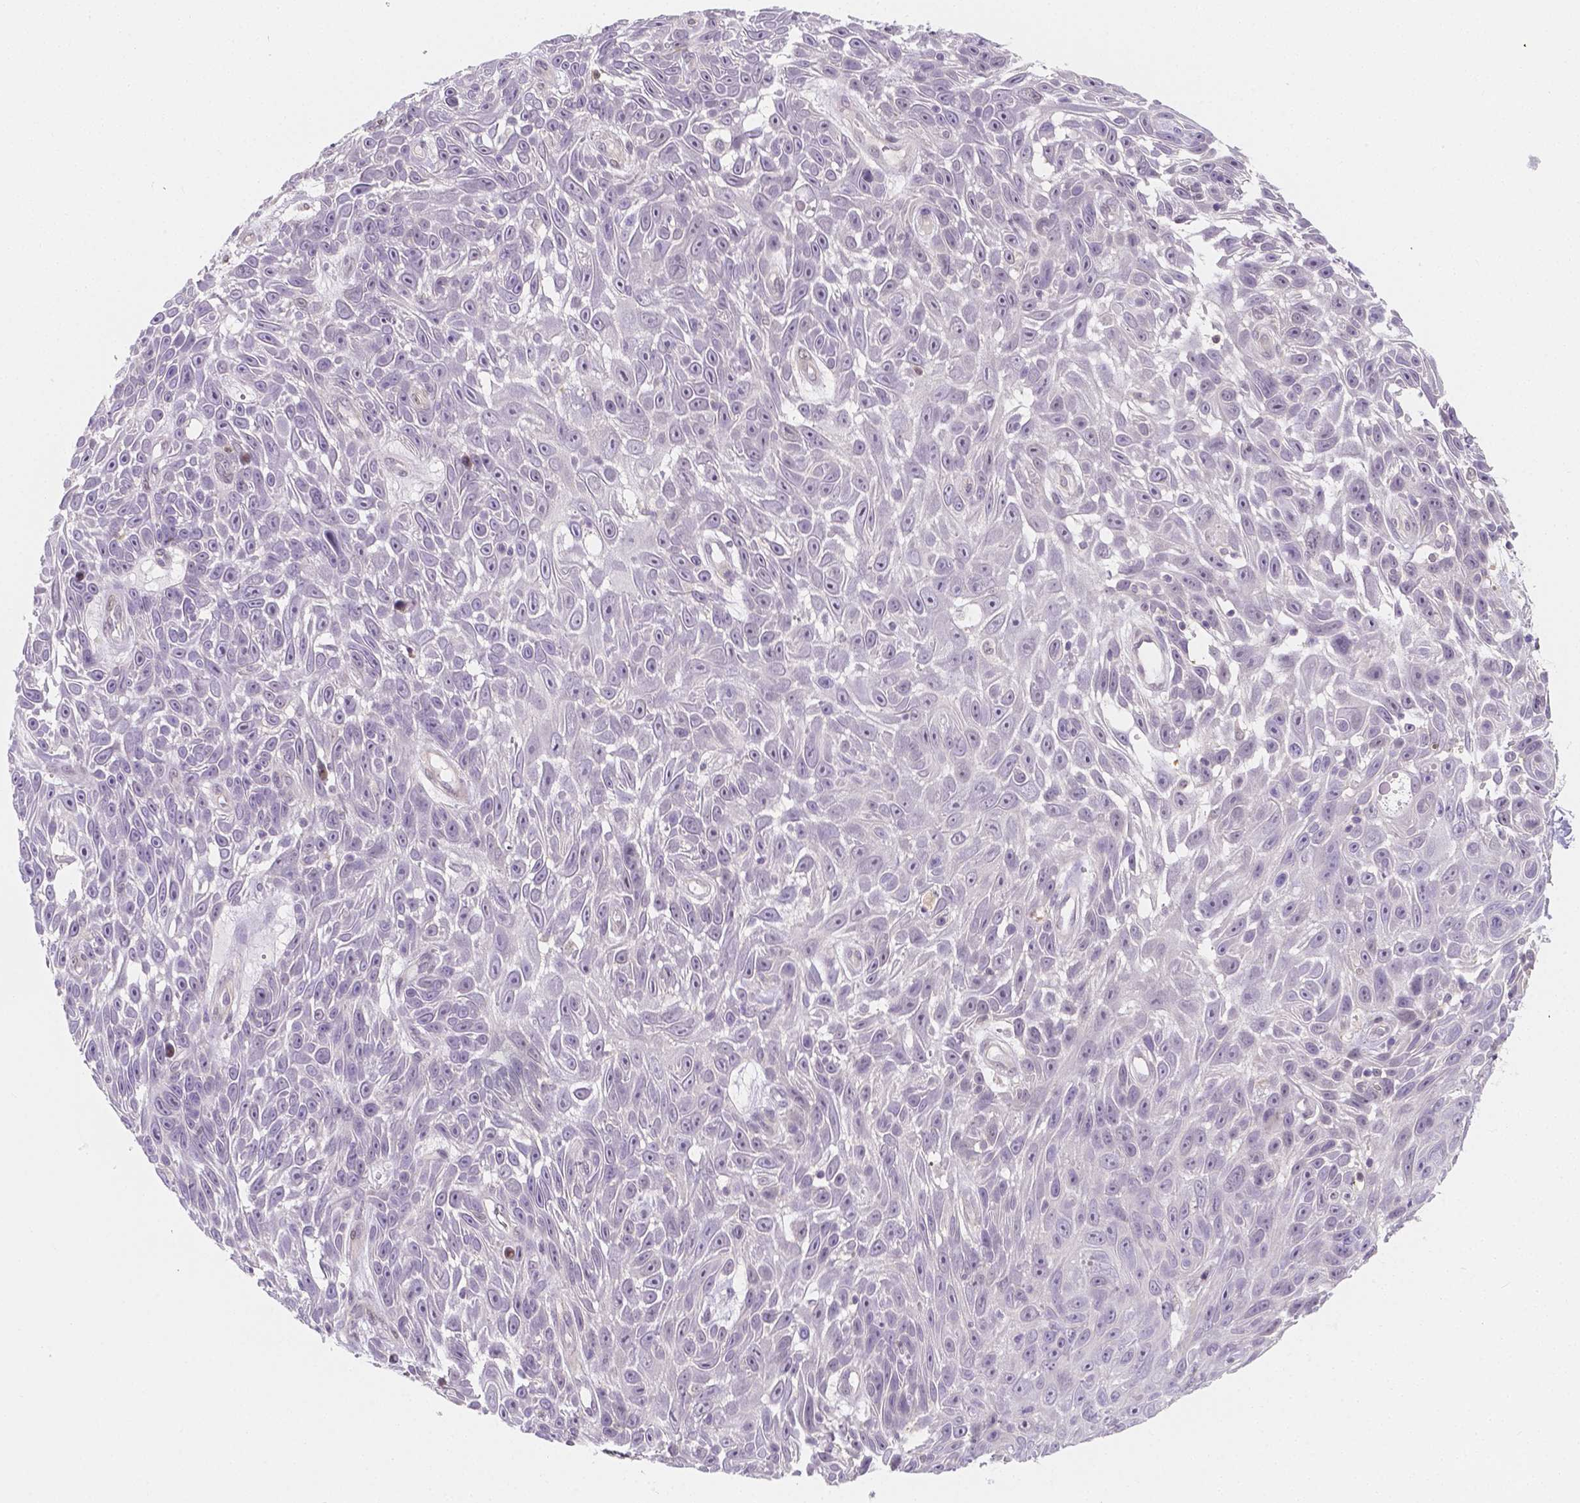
{"staining": {"intensity": "negative", "quantity": "none", "location": "none"}, "tissue": "skin cancer", "cell_type": "Tumor cells", "image_type": "cancer", "snomed": [{"axis": "morphology", "description": "Squamous cell carcinoma, NOS"}, {"axis": "topography", "description": "Skin"}], "caption": "This micrograph is of skin squamous cell carcinoma stained with immunohistochemistry (IHC) to label a protein in brown with the nuclei are counter-stained blue. There is no expression in tumor cells.", "gene": "SGTB", "patient": {"sex": "male", "age": 82}}